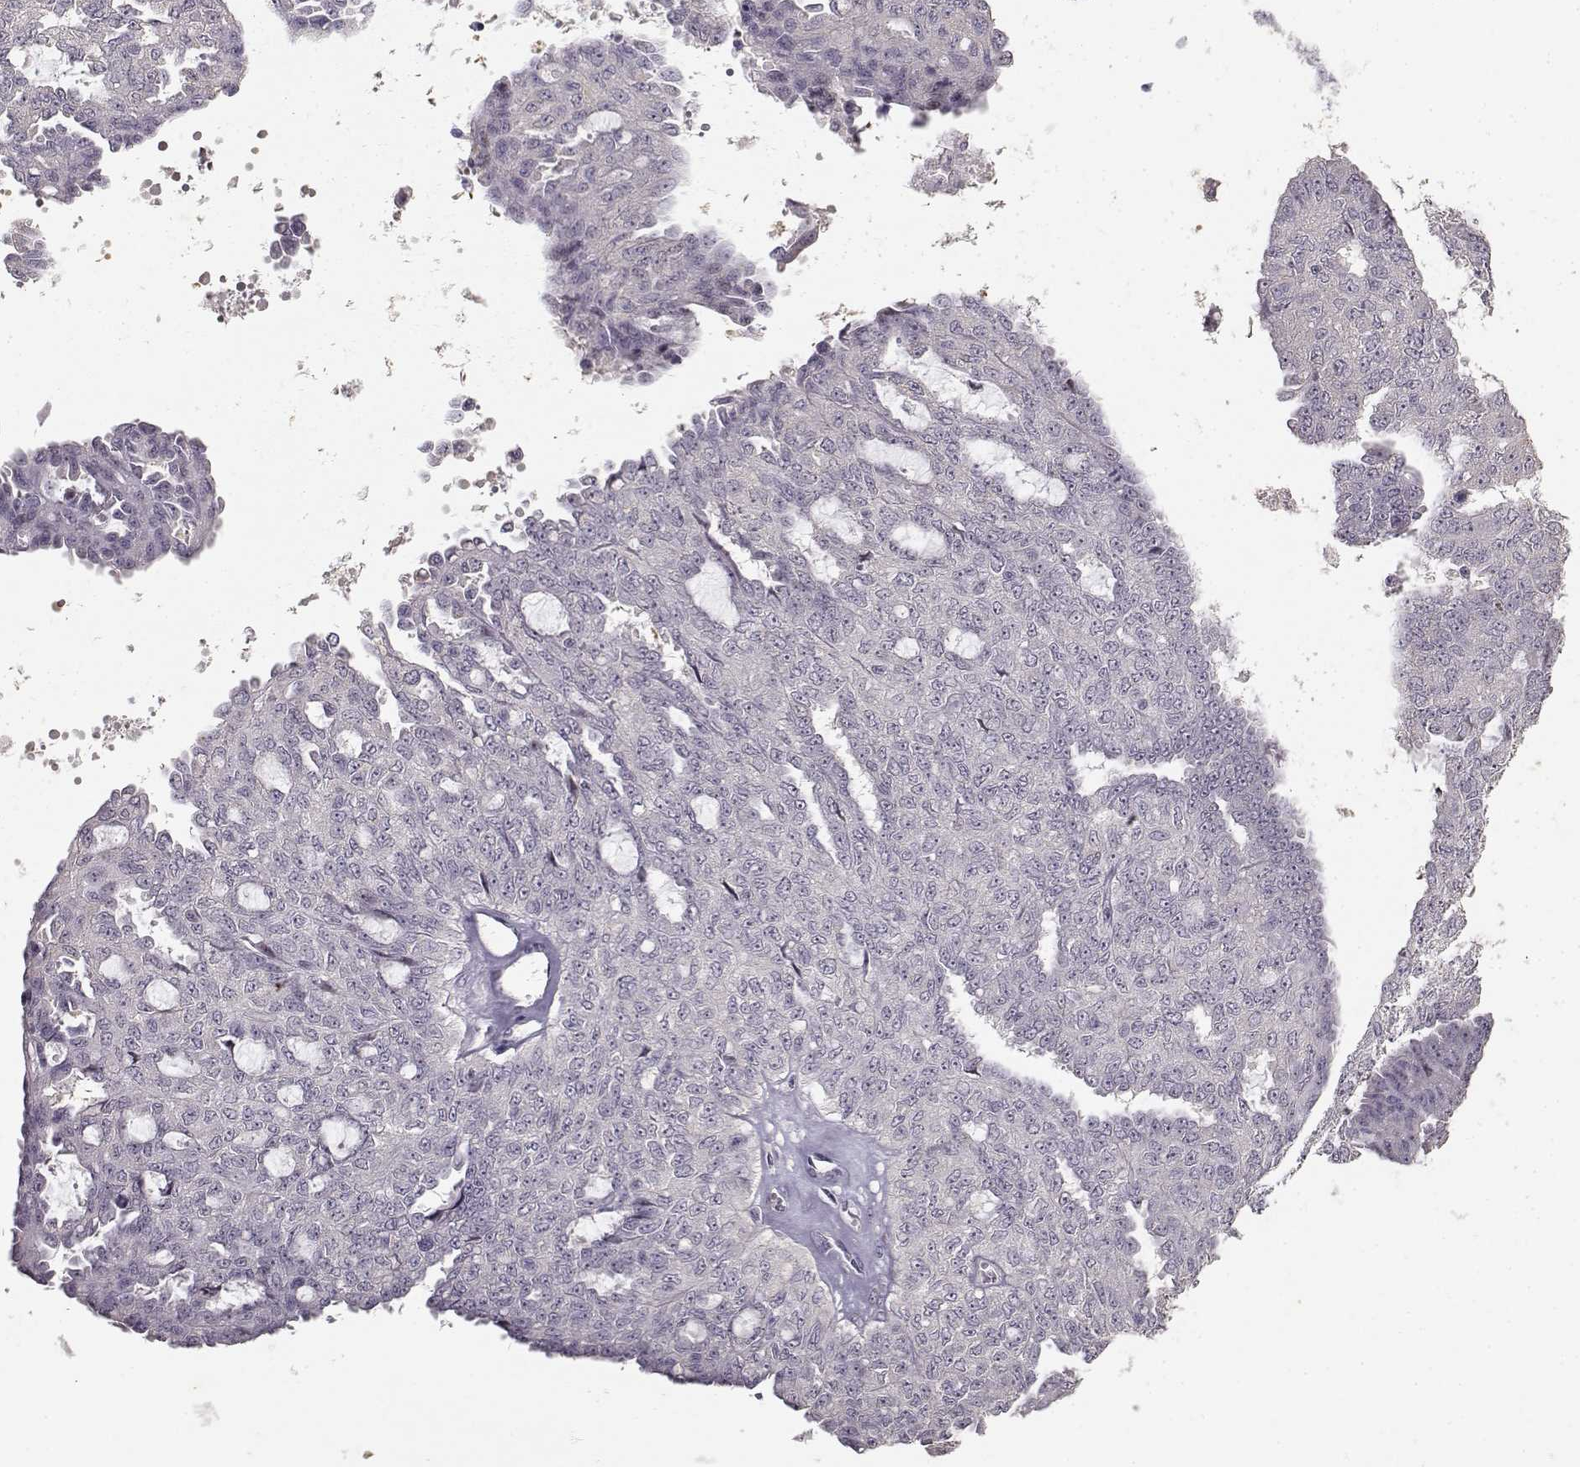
{"staining": {"intensity": "negative", "quantity": "none", "location": "none"}, "tissue": "ovarian cancer", "cell_type": "Tumor cells", "image_type": "cancer", "snomed": [{"axis": "morphology", "description": "Cystadenocarcinoma, serous, NOS"}, {"axis": "topography", "description": "Ovary"}], "caption": "DAB (3,3'-diaminobenzidine) immunohistochemical staining of ovarian cancer (serous cystadenocarcinoma) exhibits no significant positivity in tumor cells.", "gene": "UROC1", "patient": {"sex": "female", "age": 71}}